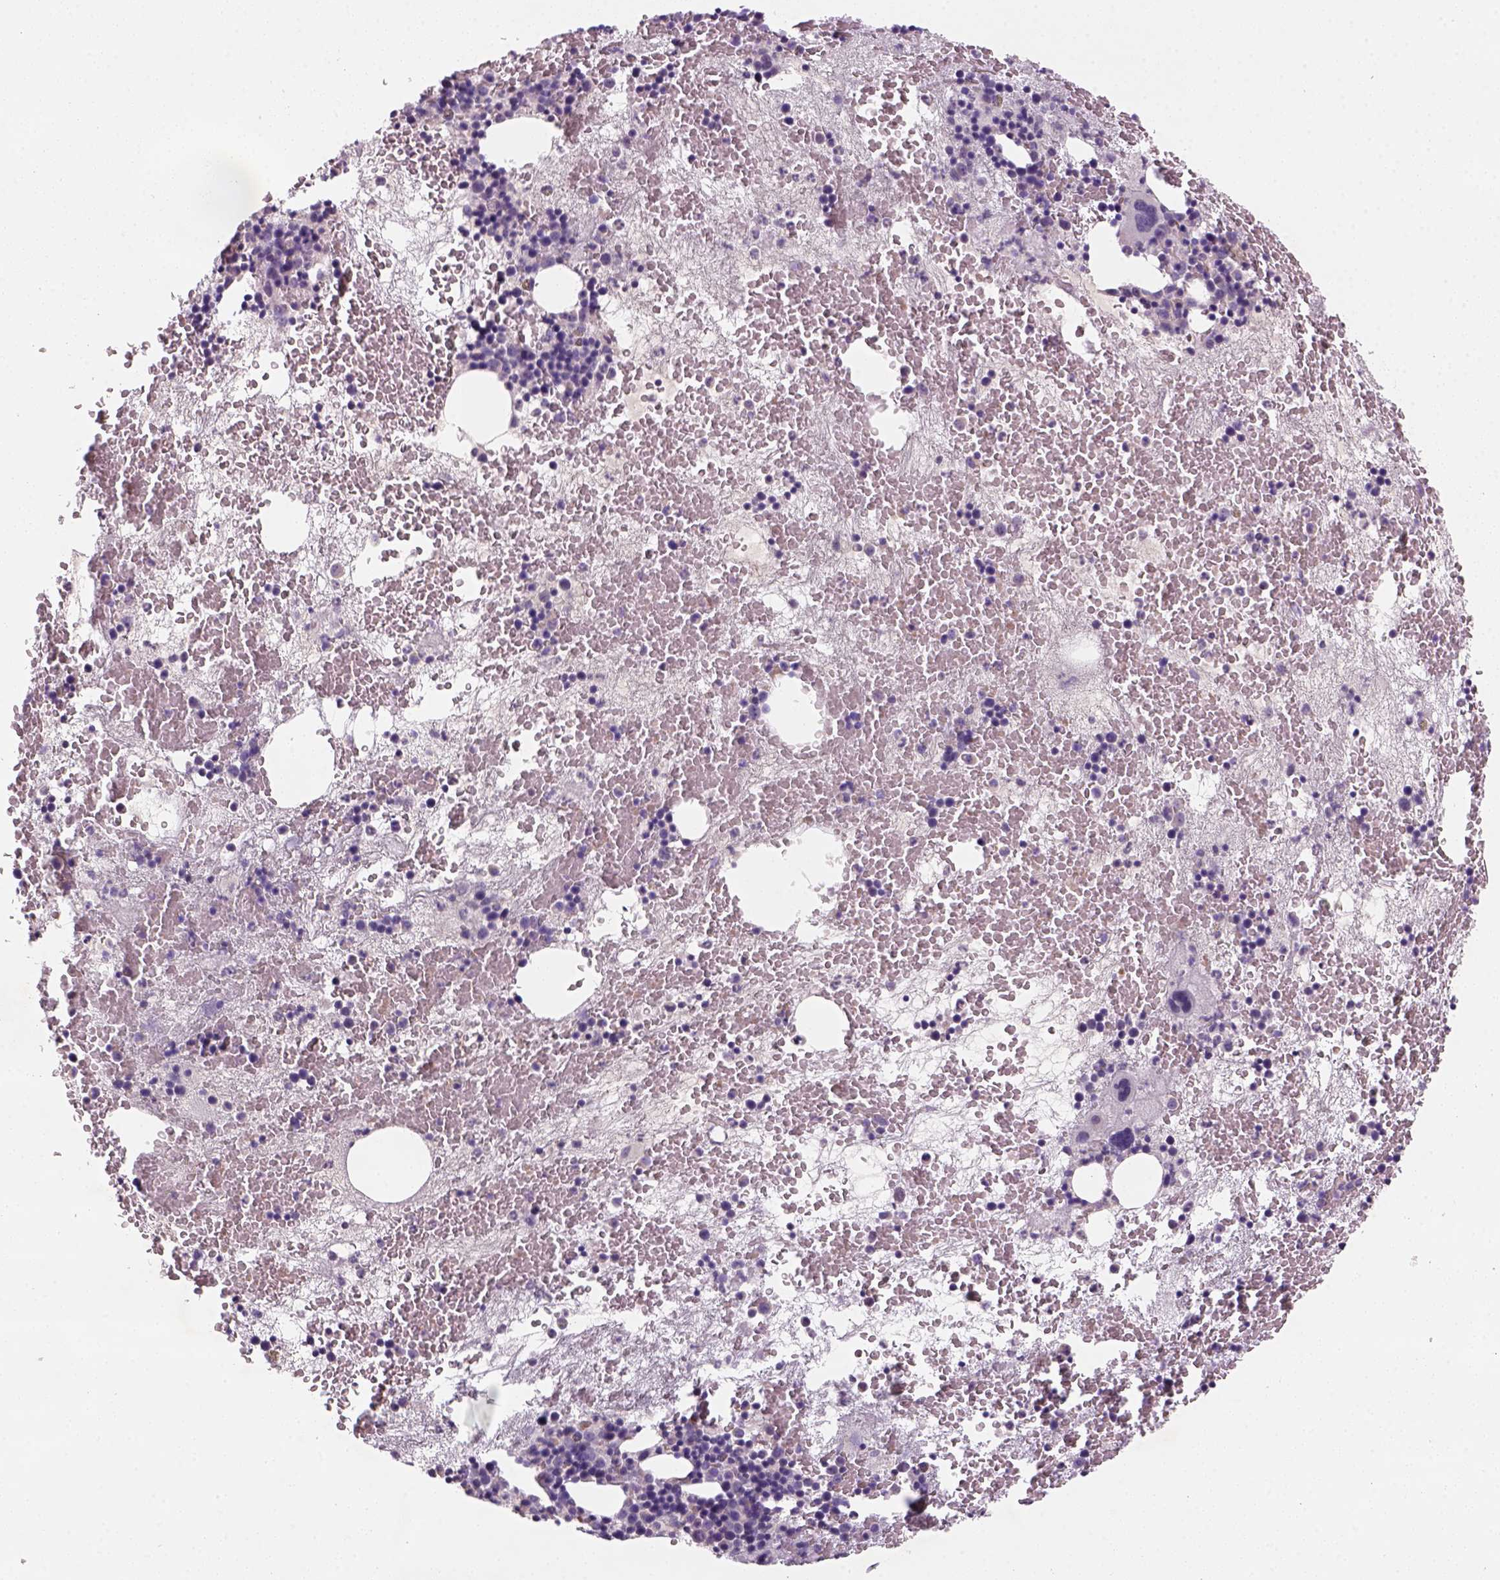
{"staining": {"intensity": "negative", "quantity": "none", "location": "none"}, "tissue": "bone marrow", "cell_type": "Hematopoietic cells", "image_type": "normal", "snomed": [{"axis": "morphology", "description": "Normal tissue, NOS"}, {"axis": "topography", "description": "Bone marrow"}], "caption": "IHC micrograph of unremarkable human bone marrow stained for a protein (brown), which displays no positivity in hematopoietic cells. (DAB immunohistochemistry (IHC), high magnification).", "gene": "ZMAT4", "patient": {"sex": "male", "age": 79}}